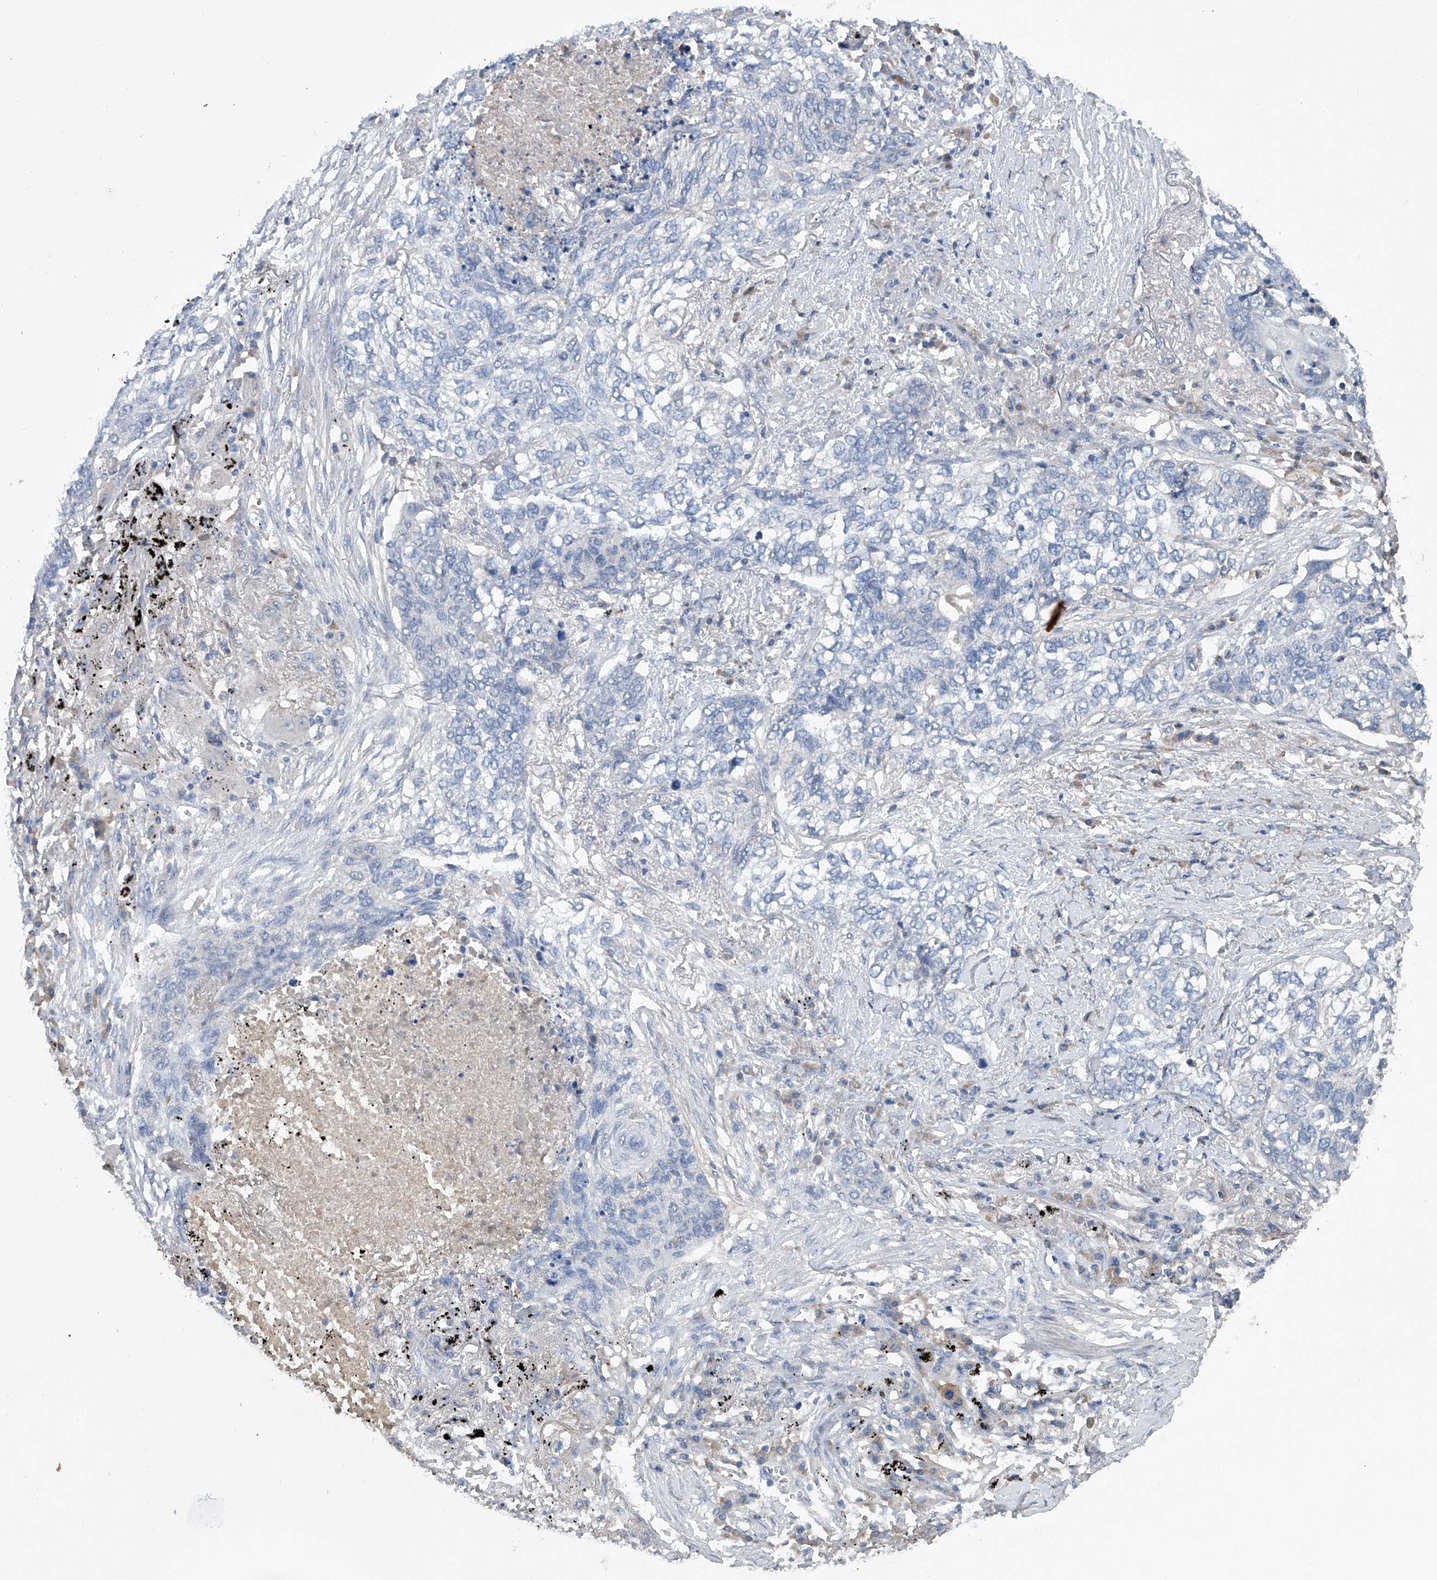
{"staining": {"intensity": "negative", "quantity": "none", "location": "none"}, "tissue": "lung cancer", "cell_type": "Tumor cells", "image_type": "cancer", "snomed": [{"axis": "morphology", "description": "Squamous cell carcinoma, NOS"}, {"axis": "topography", "description": "Lung"}], "caption": "Tumor cells are negative for brown protein staining in squamous cell carcinoma (lung). The staining is performed using DAB (3,3'-diaminobenzidine) brown chromogen with nuclei counter-stained in using hematoxylin.", "gene": "PCSK5", "patient": {"sex": "female", "age": 63}}